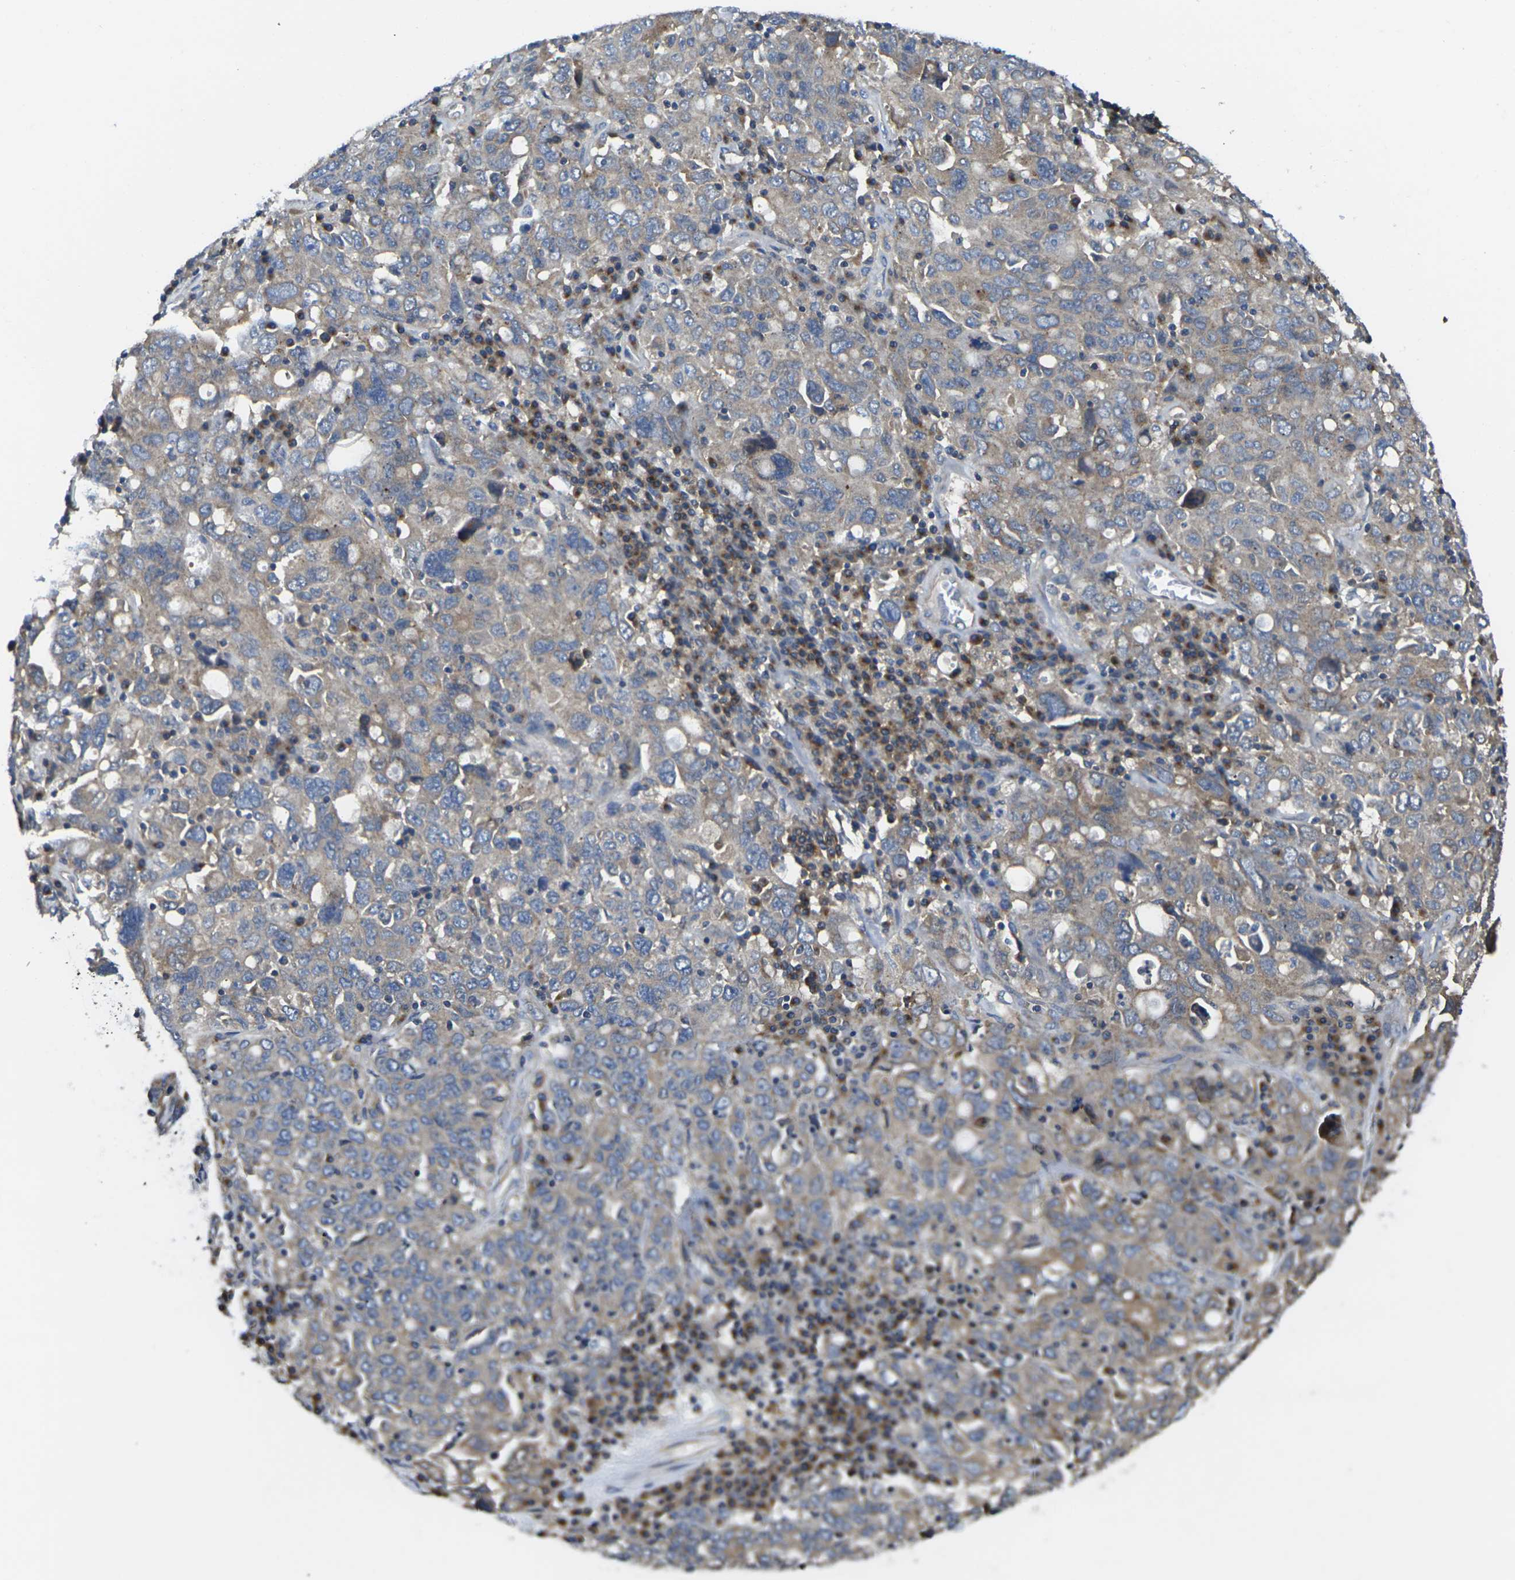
{"staining": {"intensity": "weak", "quantity": "25%-75%", "location": "cytoplasmic/membranous"}, "tissue": "ovarian cancer", "cell_type": "Tumor cells", "image_type": "cancer", "snomed": [{"axis": "morphology", "description": "Carcinoma, endometroid"}, {"axis": "topography", "description": "Ovary"}], "caption": "An IHC micrograph of neoplastic tissue is shown. Protein staining in brown shows weak cytoplasmic/membranous positivity in ovarian cancer within tumor cells. Nuclei are stained in blue.", "gene": "TMCC2", "patient": {"sex": "female", "age": 62}}